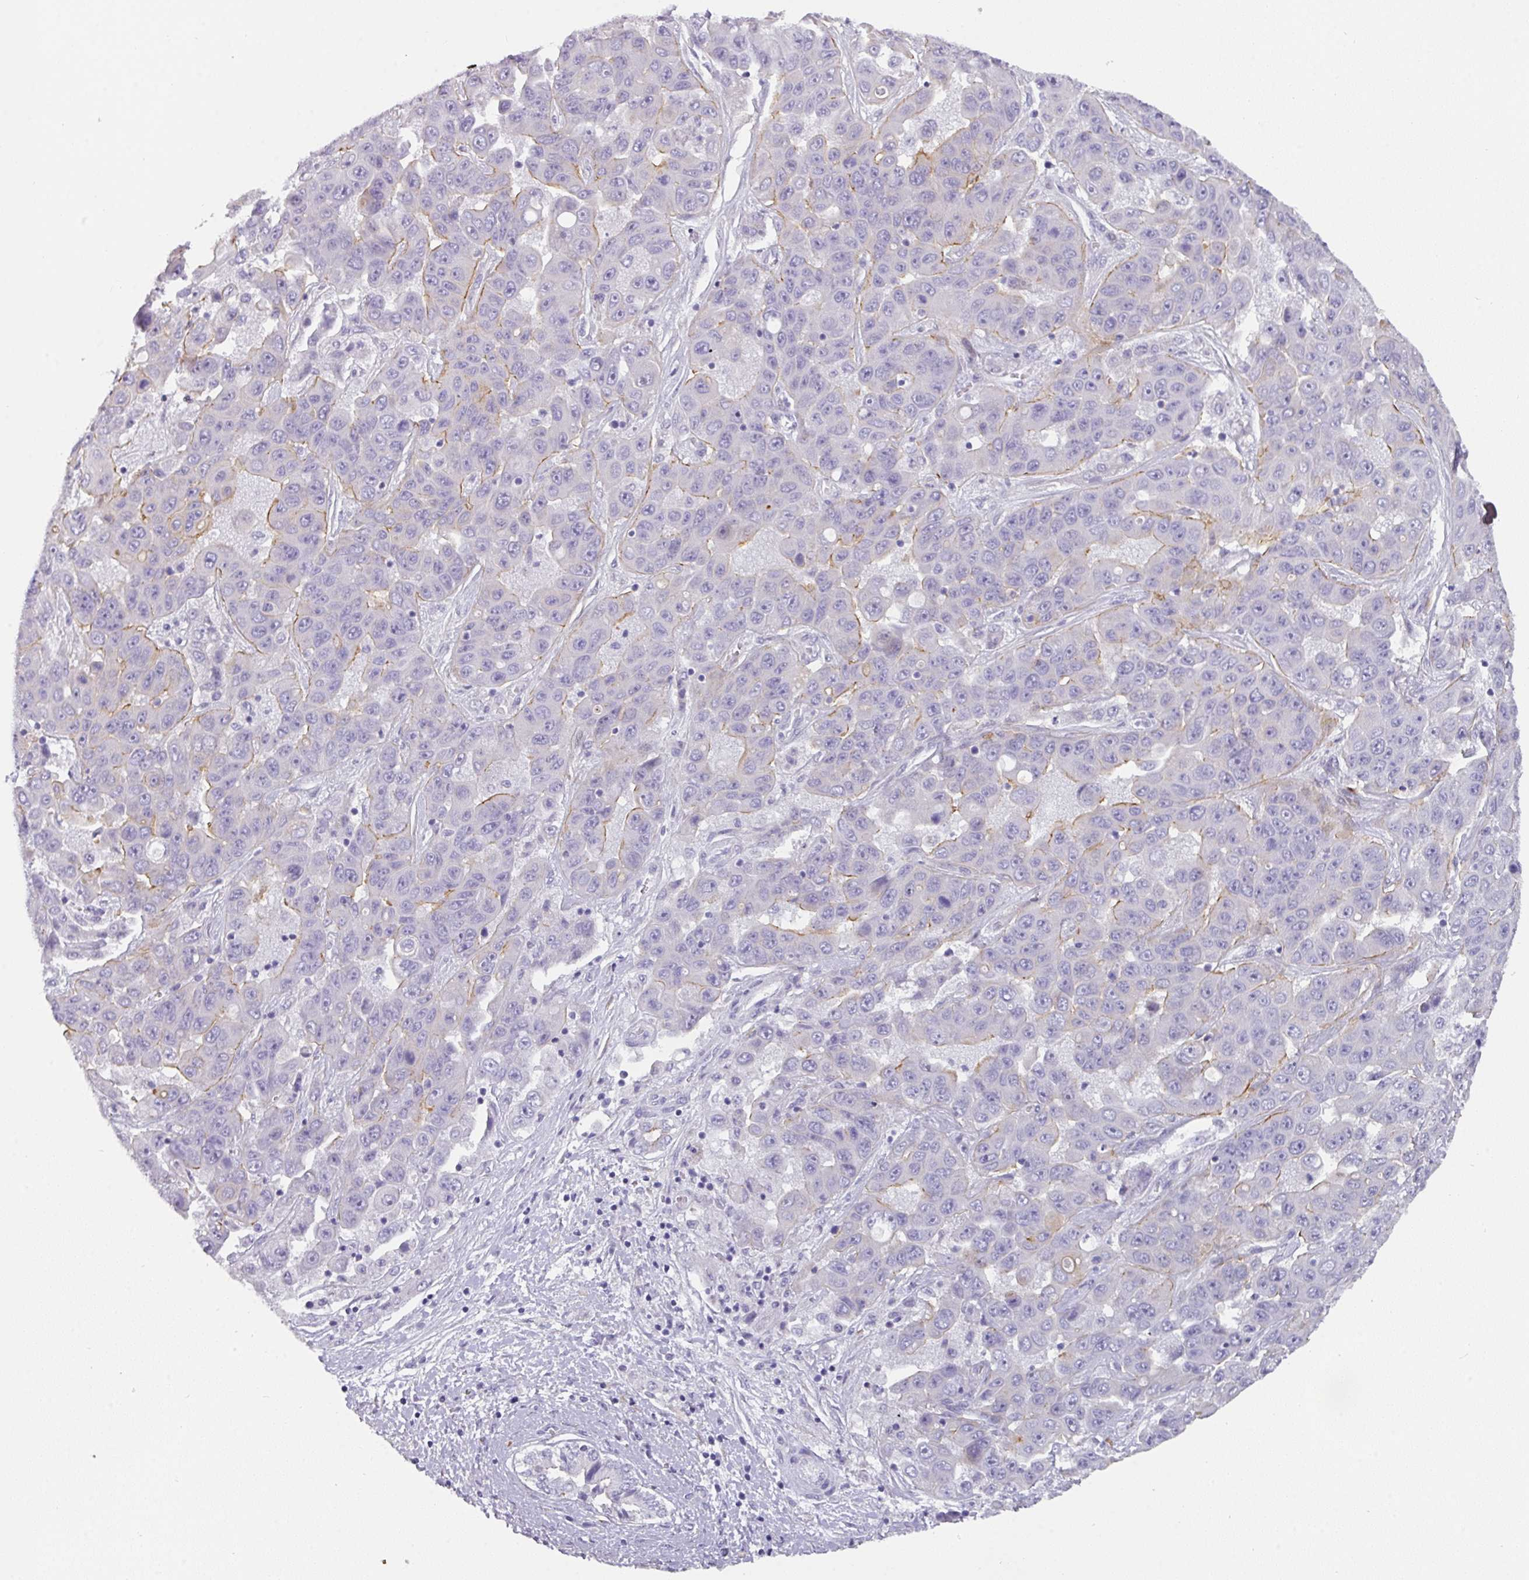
{"staining": {"intensity": "moderate", "quantity": "<25%", "location": "cytoplasmic/membranous"}, "tissue": "liver cancer", "cell_type": "Tumor cells", "image_type": "cancer", "snomed": [{"axis": "morphology", "description": "Cholangiocarcinoma"}, {"axis": "topography", "description": "Liver"}], "caption": "Cholangiocarcinoma (liver) tissue reveals moderate cytoplasmic/membranous staining in approximately <25% of tumor cells", "gene": "ANKRD29", "patient": {"sex": "female", "age": 52}}